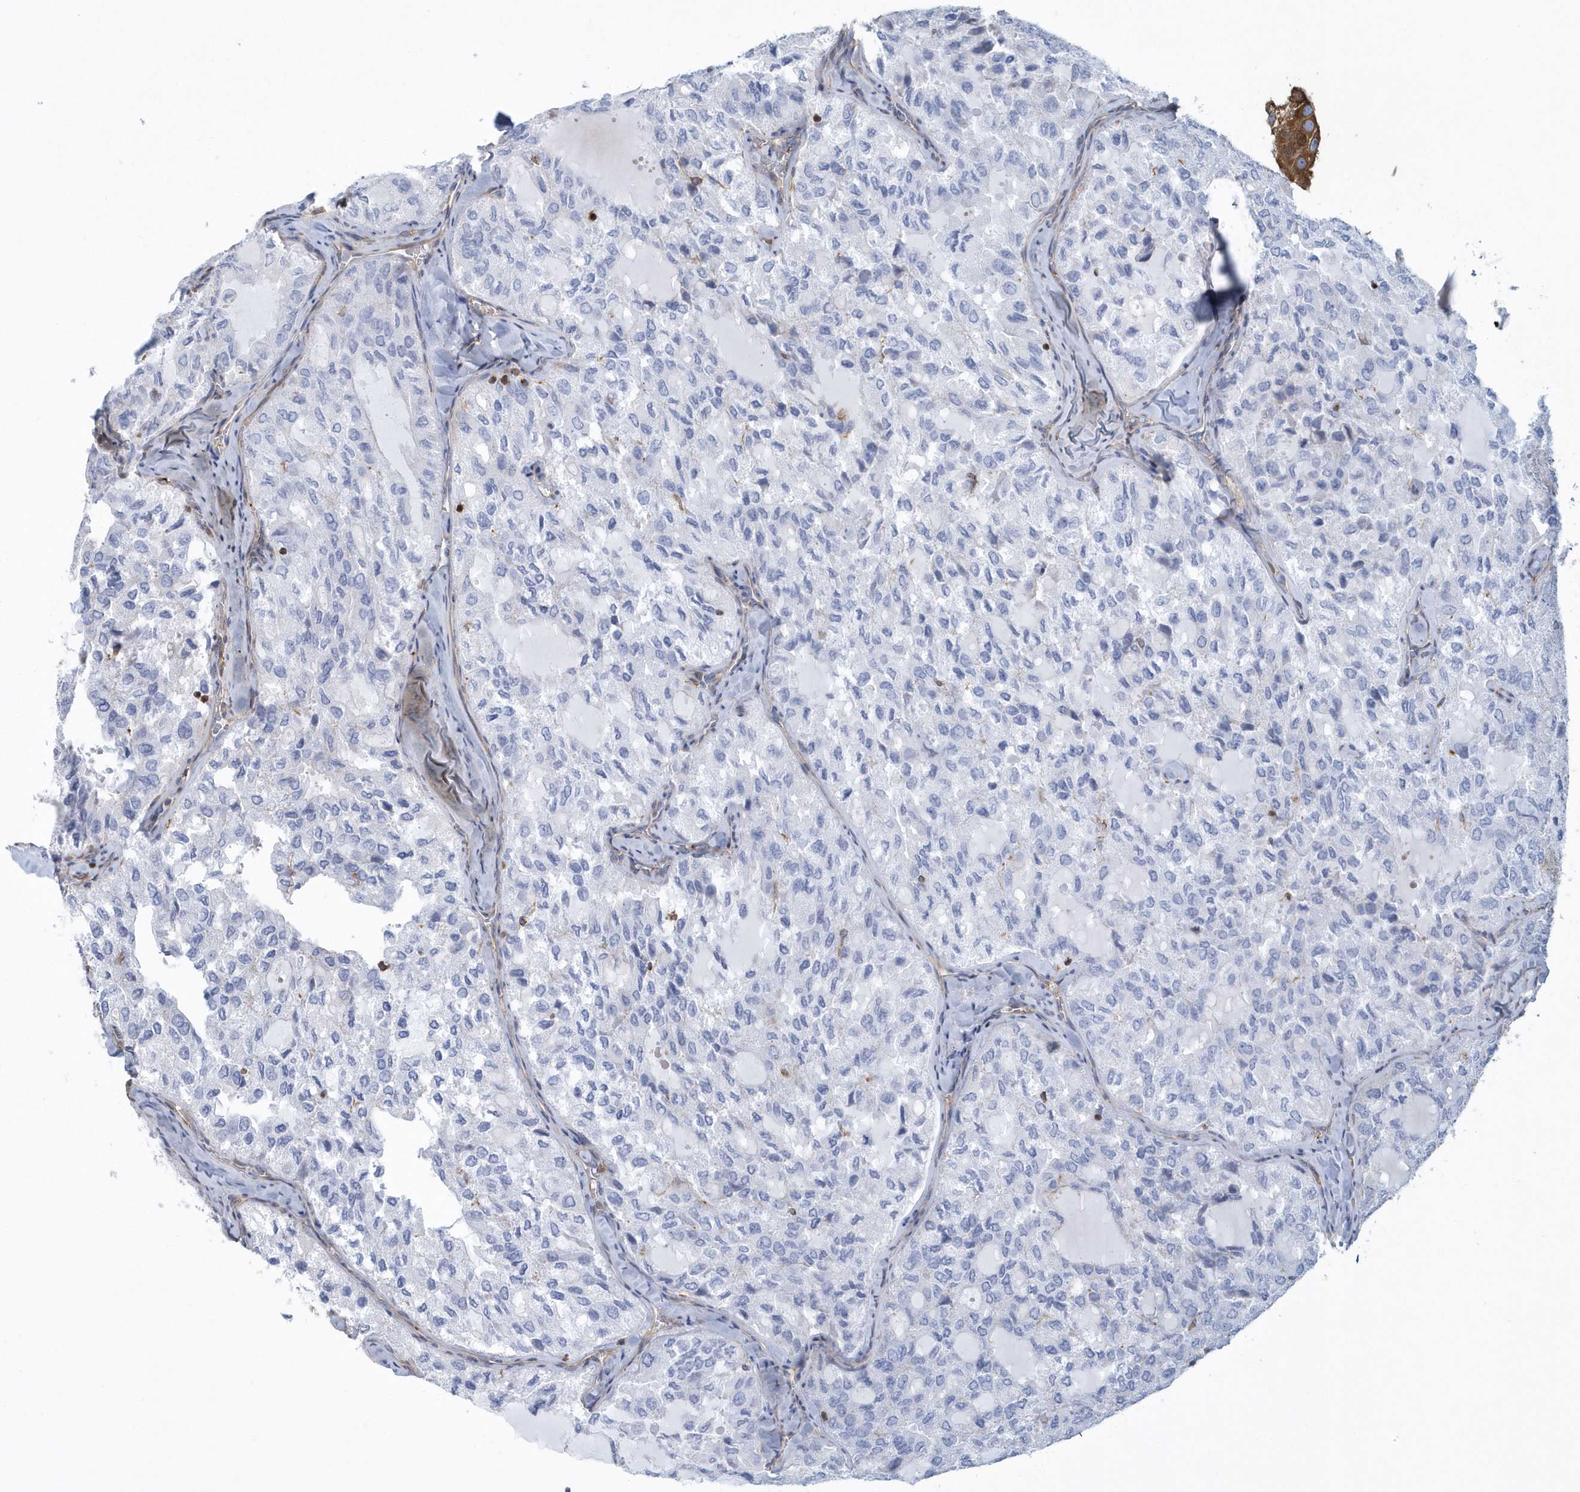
{"staining": {"intensity": "negative", "quantity": "none", "location": "none"}, "tissue": "thyroid cancer", "cell_type": "Tumor cells", "image_type": "cancer", "snomed": [{"axis": "morphology", "description": "Follicular adenoma carcinoma, NOS"}, {"axis": "topography", "description": "Thyroid gland"}], "caption": "This micrograph is of follicular adenoma carcinoma (thyroid) stained with immunohistochemistry to label a protein in brown with the nuclei are counter-stained blue. There is no positivity in tumor cells.", "gene": "ARAP2", "patient": {"sex": "male", "age": 75}}